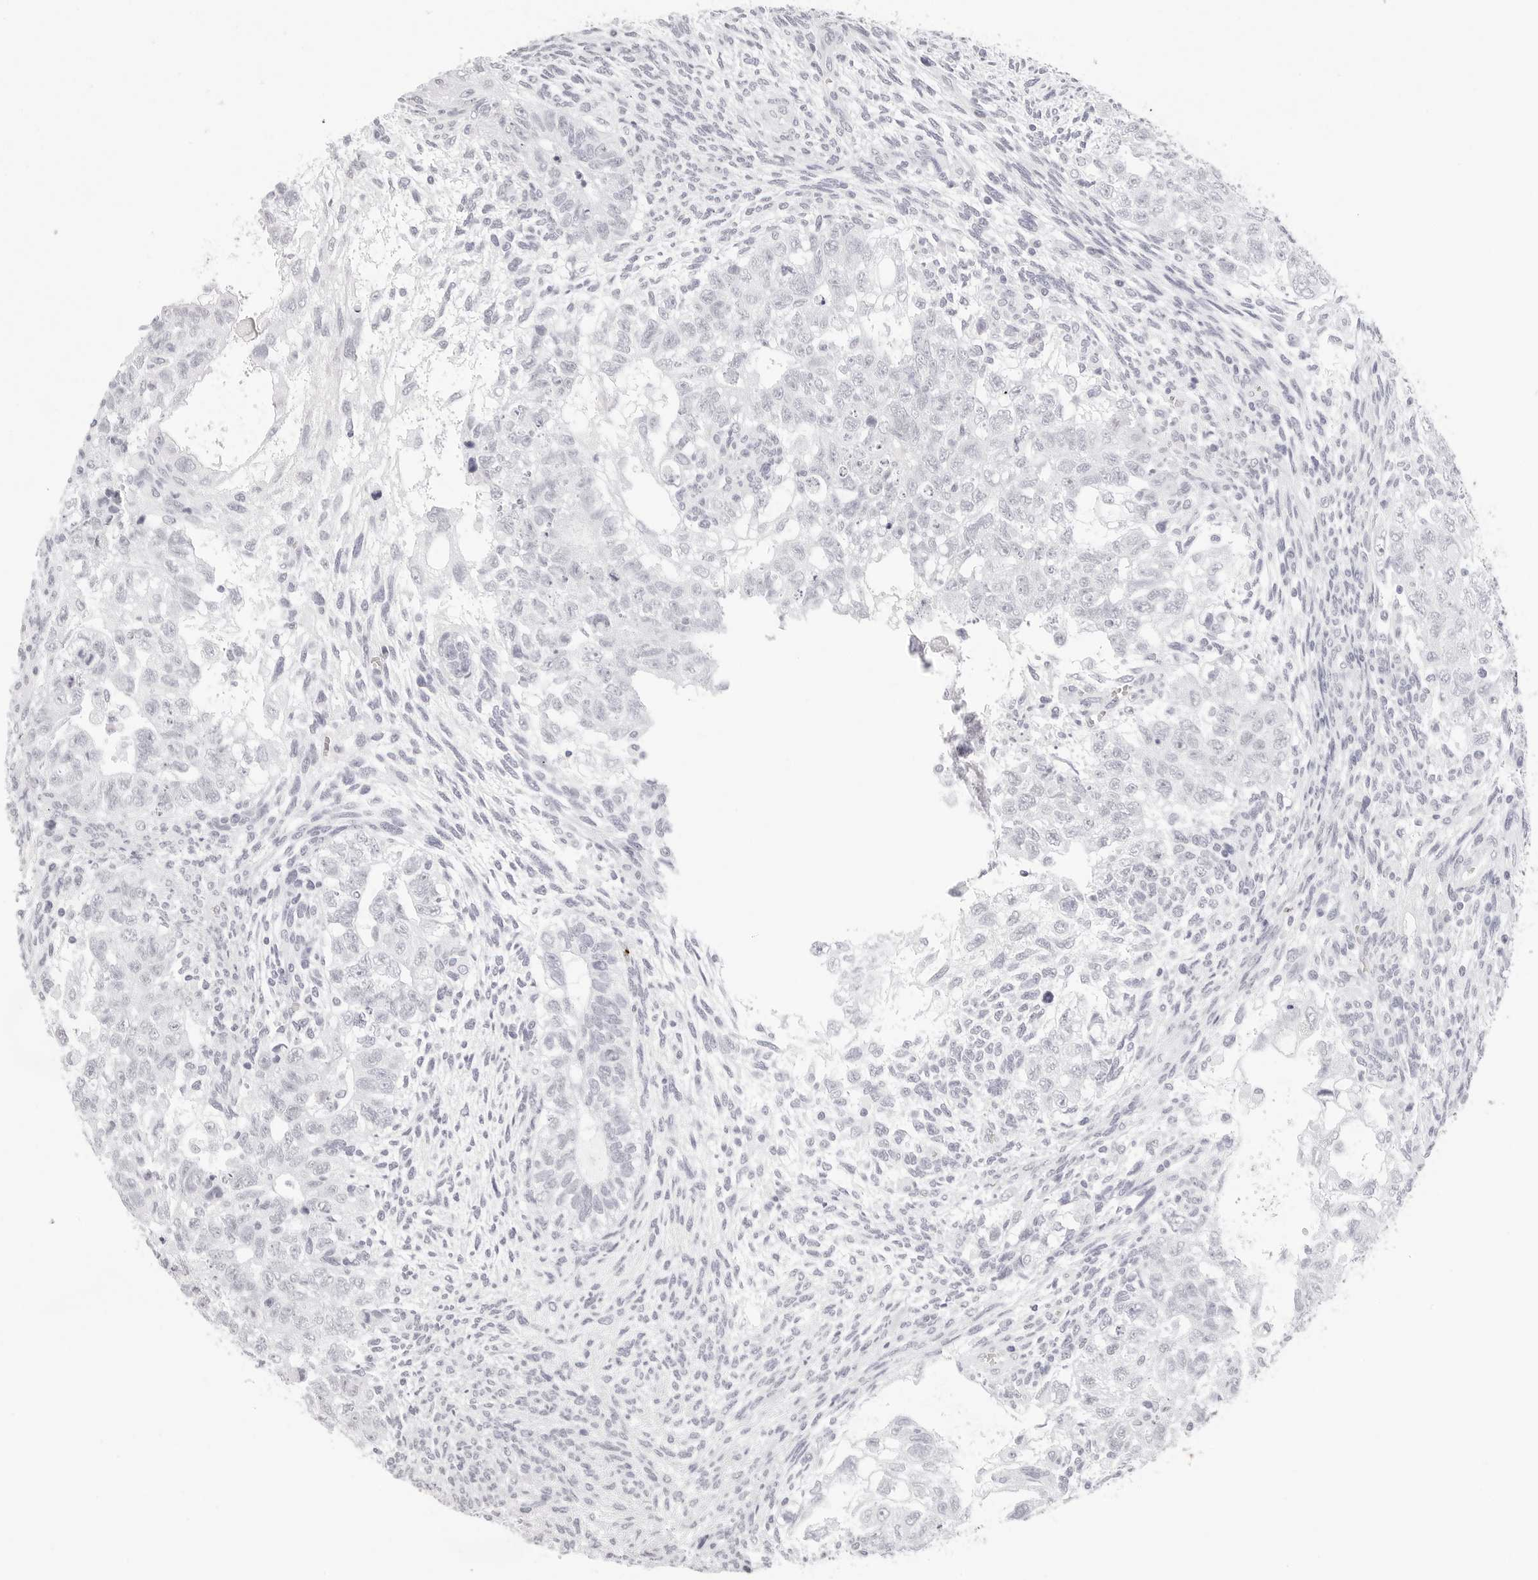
{"staining": {"intensity": "negative", "quantity": "none", "location": "none"}, "tissue": "testis cancer", "cell_type": "Tumor cells", "image_type": "cancer", "snomed": [{"axis": "morphology", "description": "Carcinoma, Embryonal, NOS"}, {"axis": "topography", "description": "Testis"}], "caption": "A high-resolution micrograph shows IHC staining of testis embryonal carcinoma, which displays no significant staining in tumor cells.", "gene": "CST5", "patient": {"sex": "male", "age": 37}}